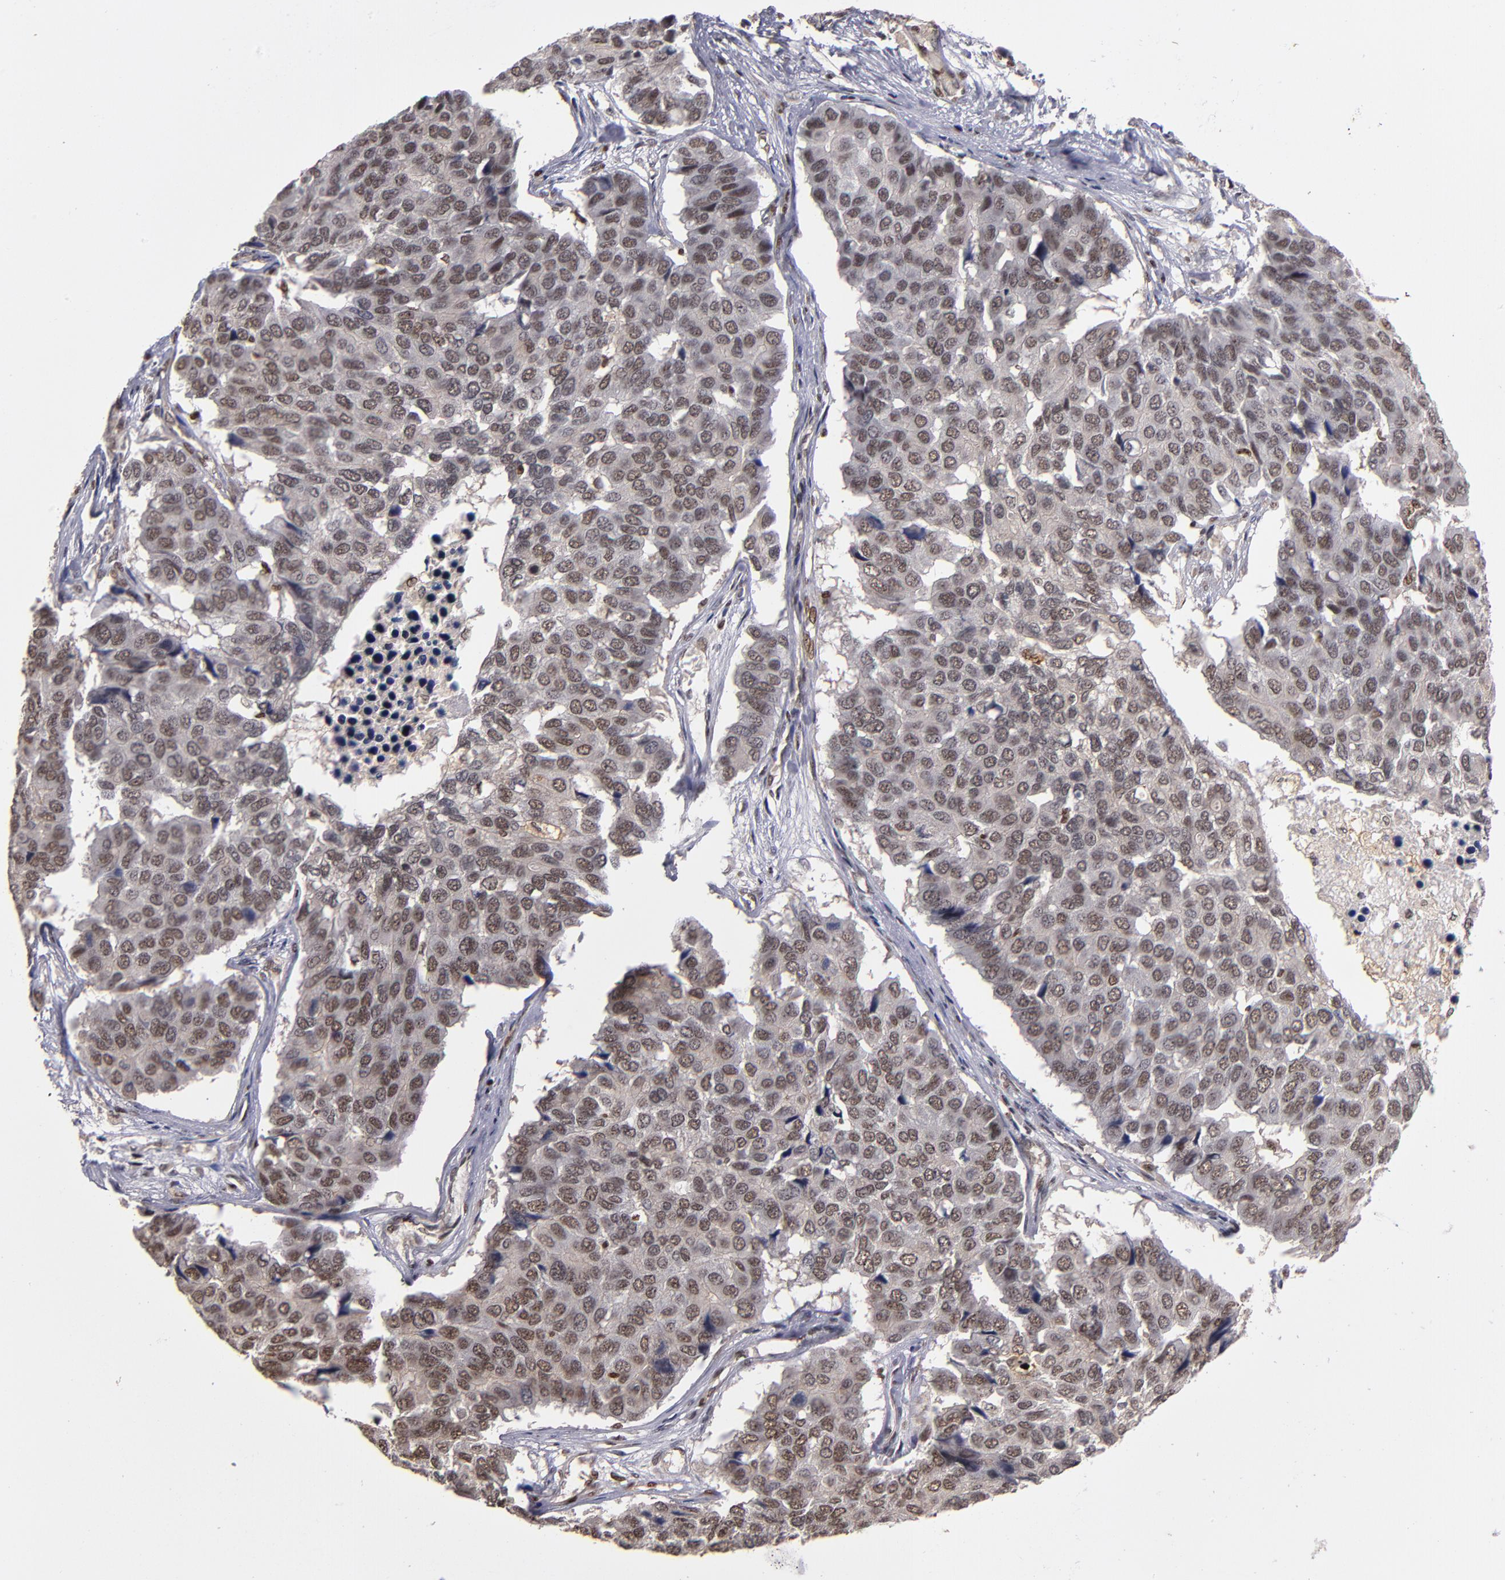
{"staining": {"intensity": "weak", "quantity": "25%-75%", "location": "nuclear"}, "tissue": "pancreatic cancer", "cell_type": "Tumor cells", "image_type": "cancer", "snomed": [{"axis": "morphology", "description": "Adenocarcinoma, NOS"}, {"axis": "topography", "description": "Pancreas"}], "caption": "Pancreatic adenocarcinoma was stained to show a protein in brown. There is low levels of weak nuclear expression in about 25%-75% of tumor cells.", "gene": "KDM6A", "patient": {"sex": "male", "age": 50}}